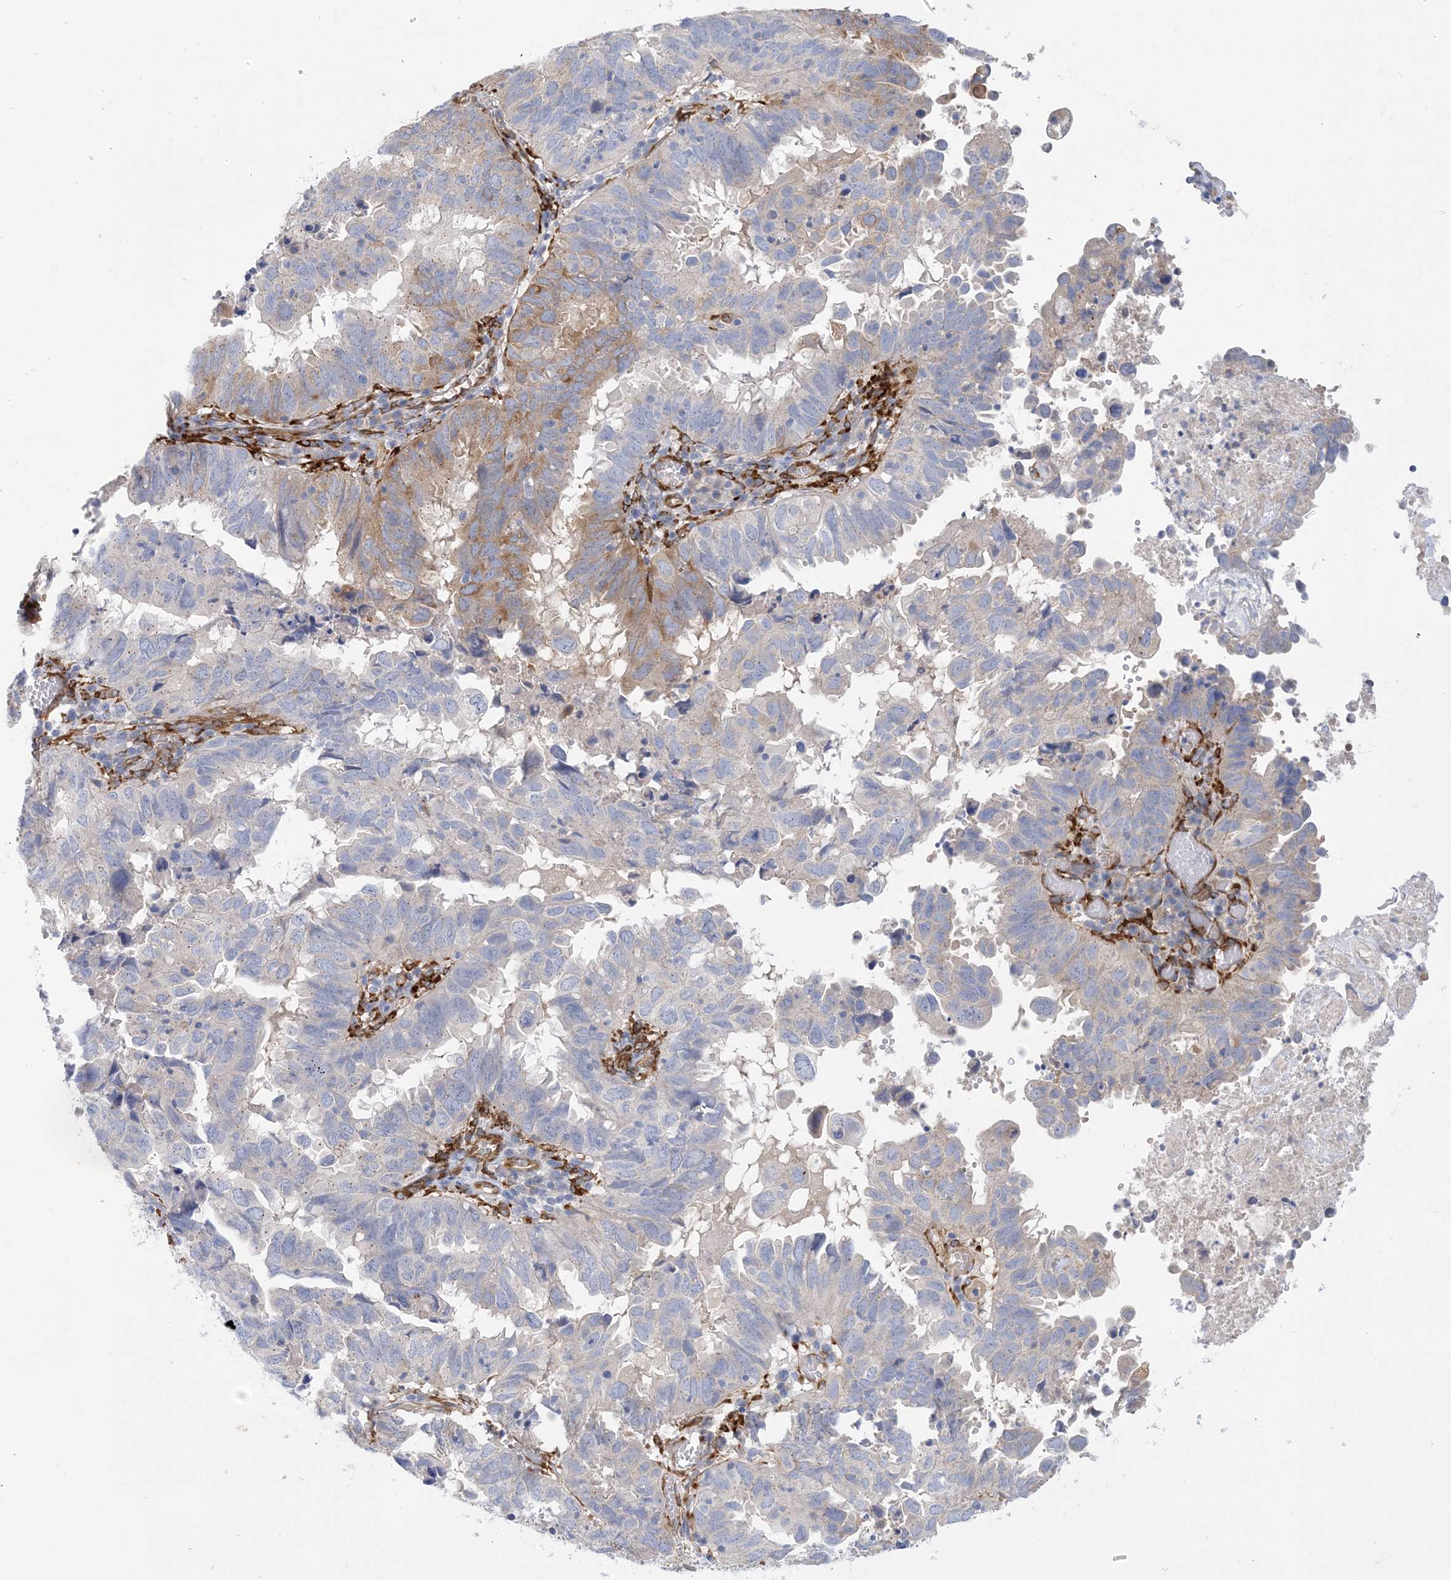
{"staining": {"intensity": "moderate", "quantity": "<25%", "location": "cytoplasmic/membranous"}, "tissue": "endometrial cancer", "cell_type": "Tumor cells", "image_type": "cancer", "snomed": [{"axis": "morphology", "description": "Adenocarcinoma, NOS"}, {"axis": "topography", "description": "Uterus"}], "caption": "An image of endometrial adenocarcinoma stained for a protein displays moderate cytoplasmic/membranous brown staining in tumor cells.", "gene": "RBMS3", "patient": {"sex": "female", "age": 77}}